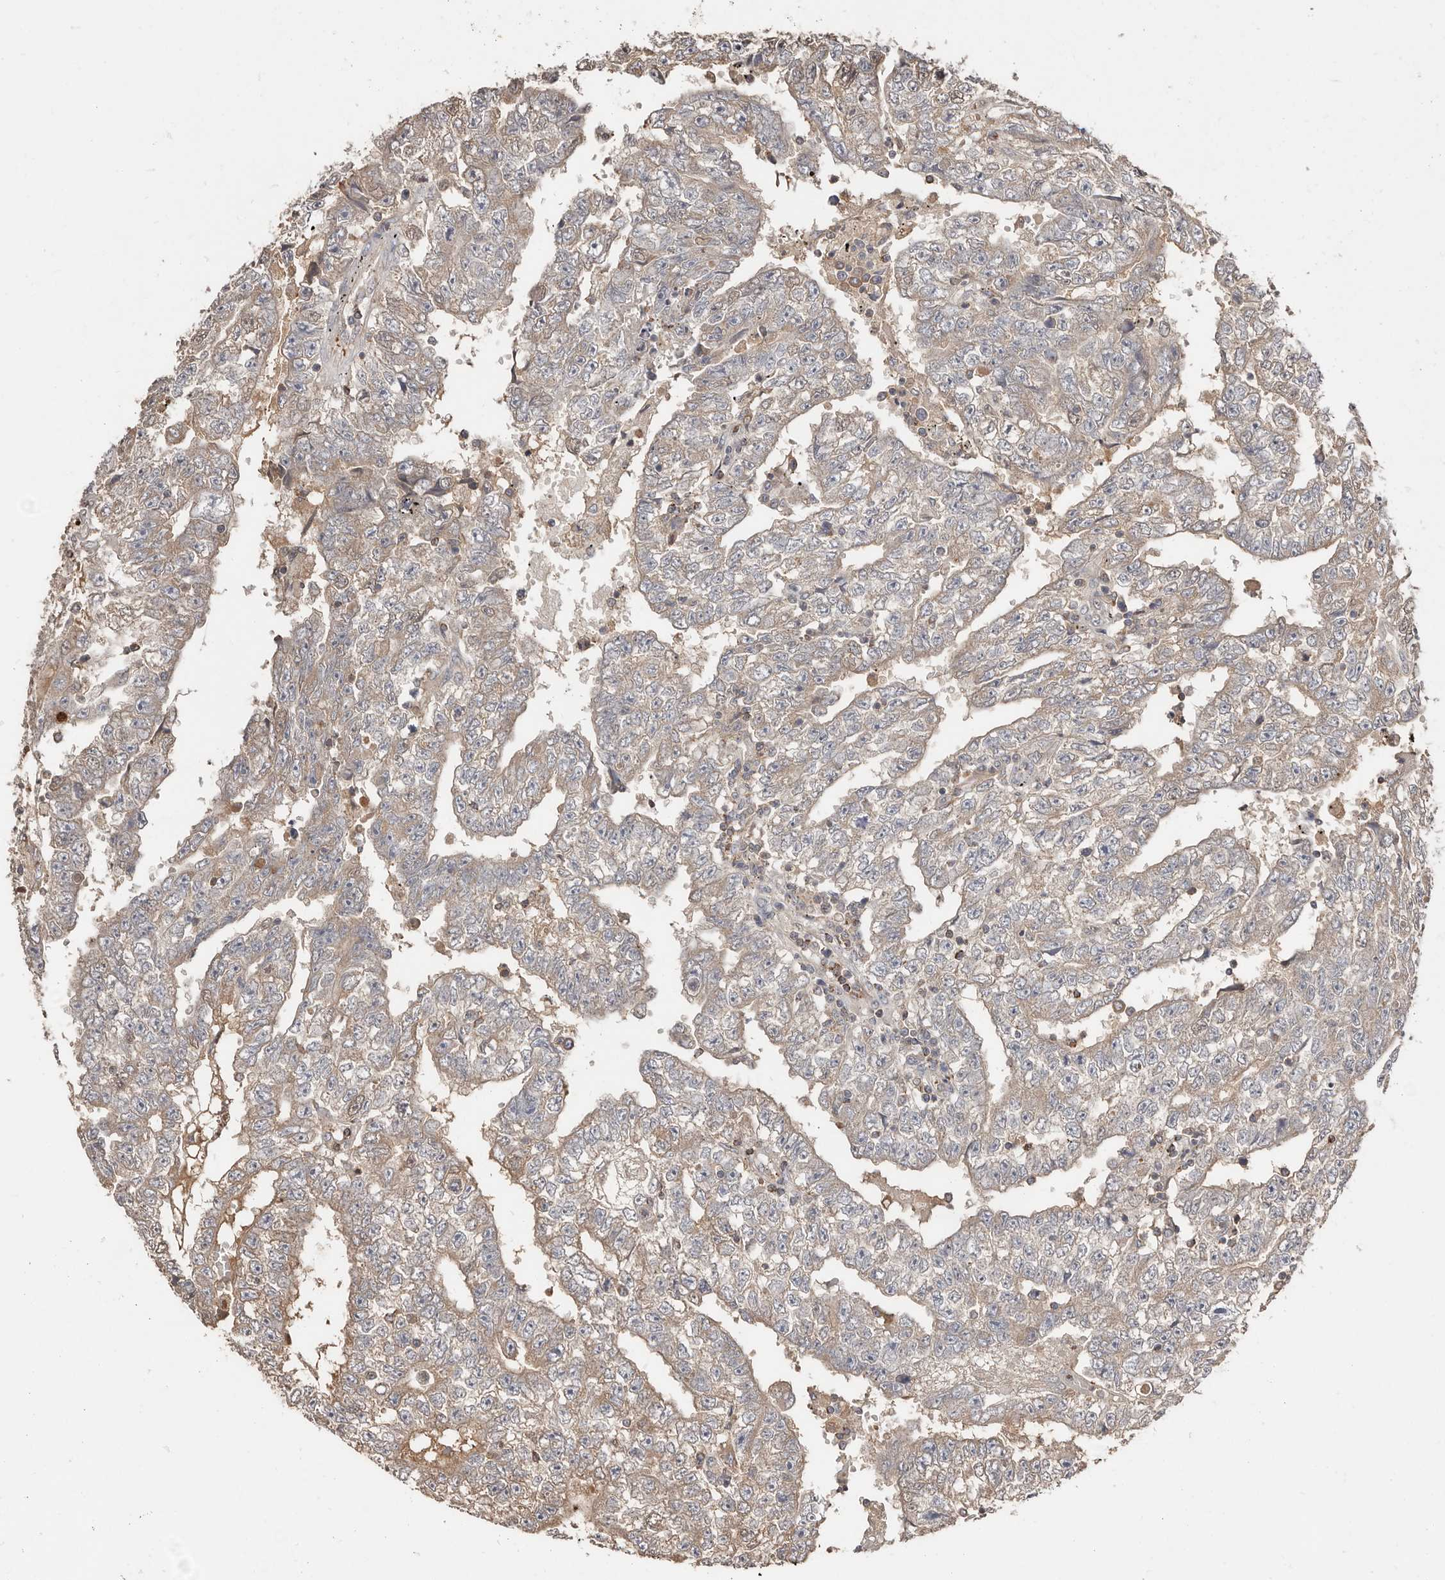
{"staining": {"intensity": "weak", "quantity": "25%-75%", "location": "cytoplasmic/membranous"}, "tissue": "testis cancer", "cell_type": "Tumor cells", "image_type": "cancer", "snomed": [{"axis": "morphology", "description": "Carcinoma, Embryonal, NOS"}, {"axis": "topography", "description": "Testis"}], "caption": "Brown immunohistochemical staining in testis cancer reveals weak cytoplasmic/membranous expression in approximately 25%-75% of tumor cells.", "gene": "SLC39A2", "patient": {"sex": "male", "age": 25}}